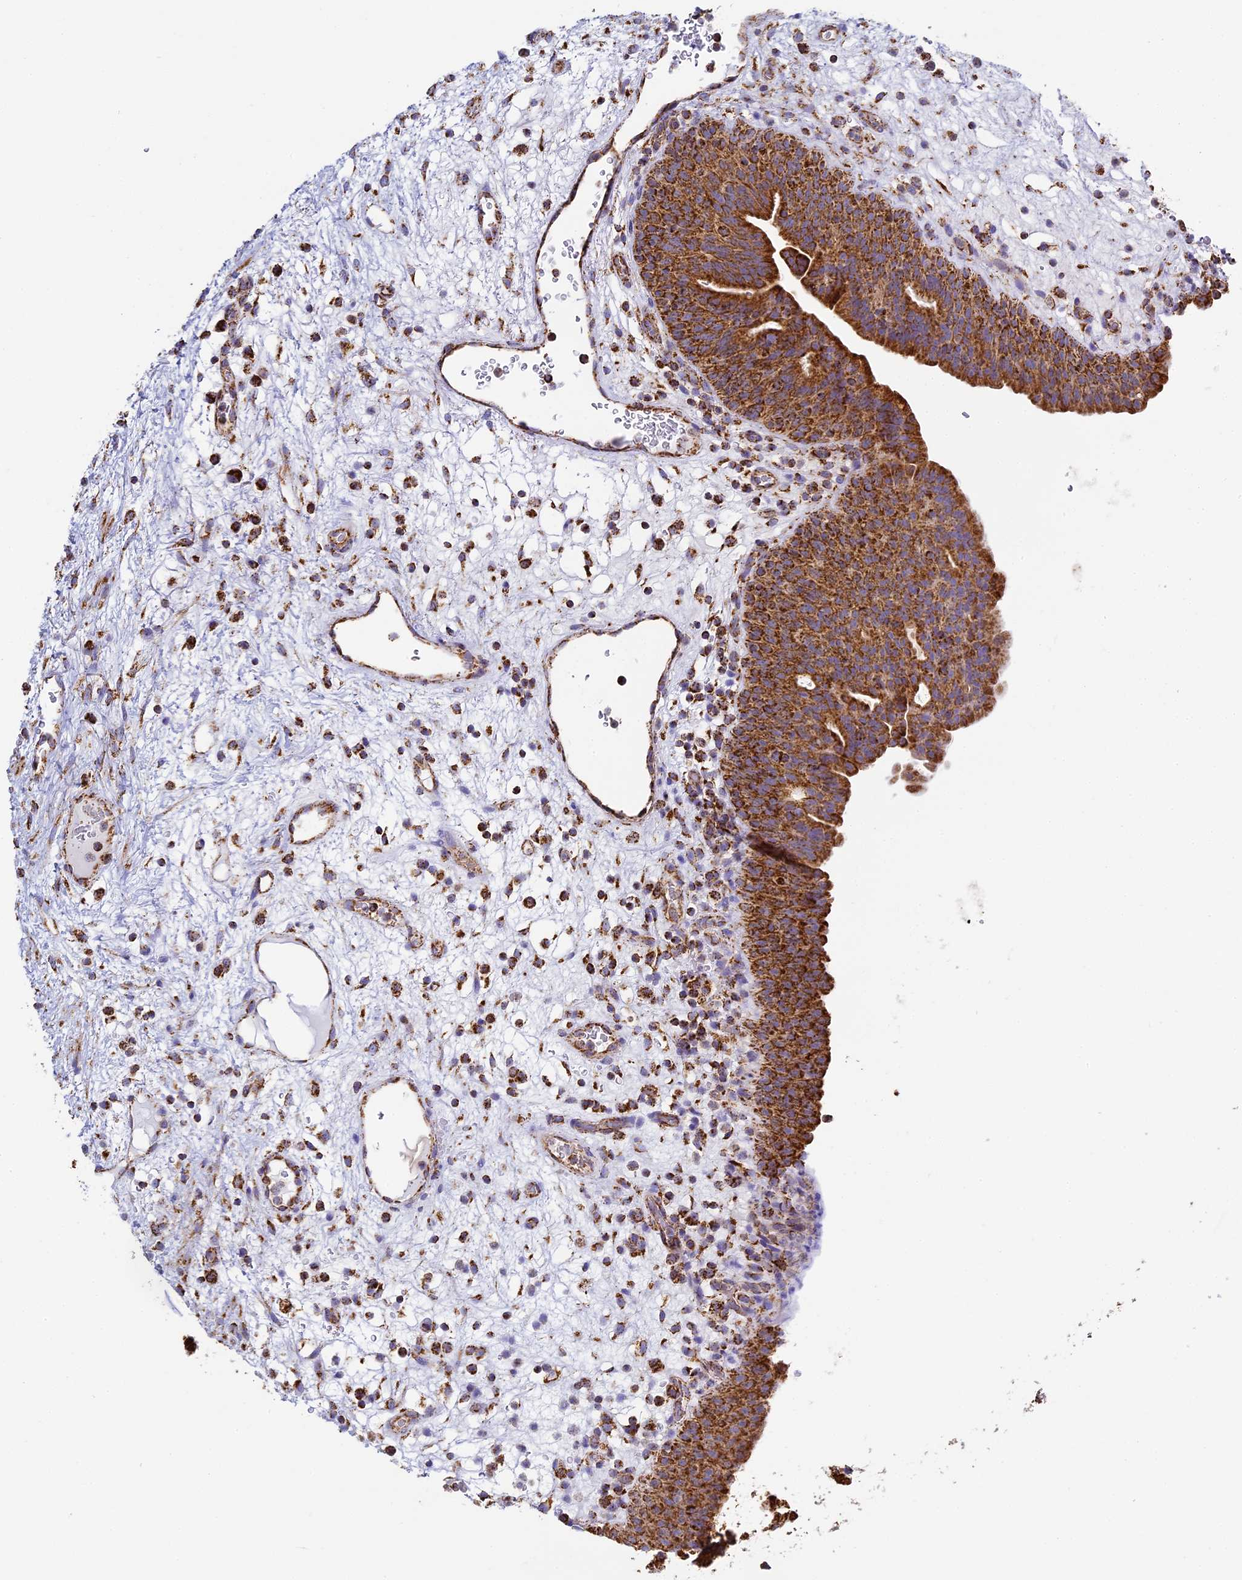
{"staining": {"intensity": "strong", "quantity": ">75%", "location": "cytoplasmic/membranous"}, "tissue": "urinary bladder", "cell_type": "Urothelial cells", "image_type": "normal", "snomed": [{"axis": "morphology", "description": "Normal tissue, NOS"}, {"axis": "topography", "description": "Urinary bladder"}], "caption": "Human urinary bladder stained with a brown dye demonstrates strong cytoplasmic/membranous positive expression in approximately >75% of urothelial cells.", "gene": "STK17A", "patient": {"sex": "male", "age": 71}}